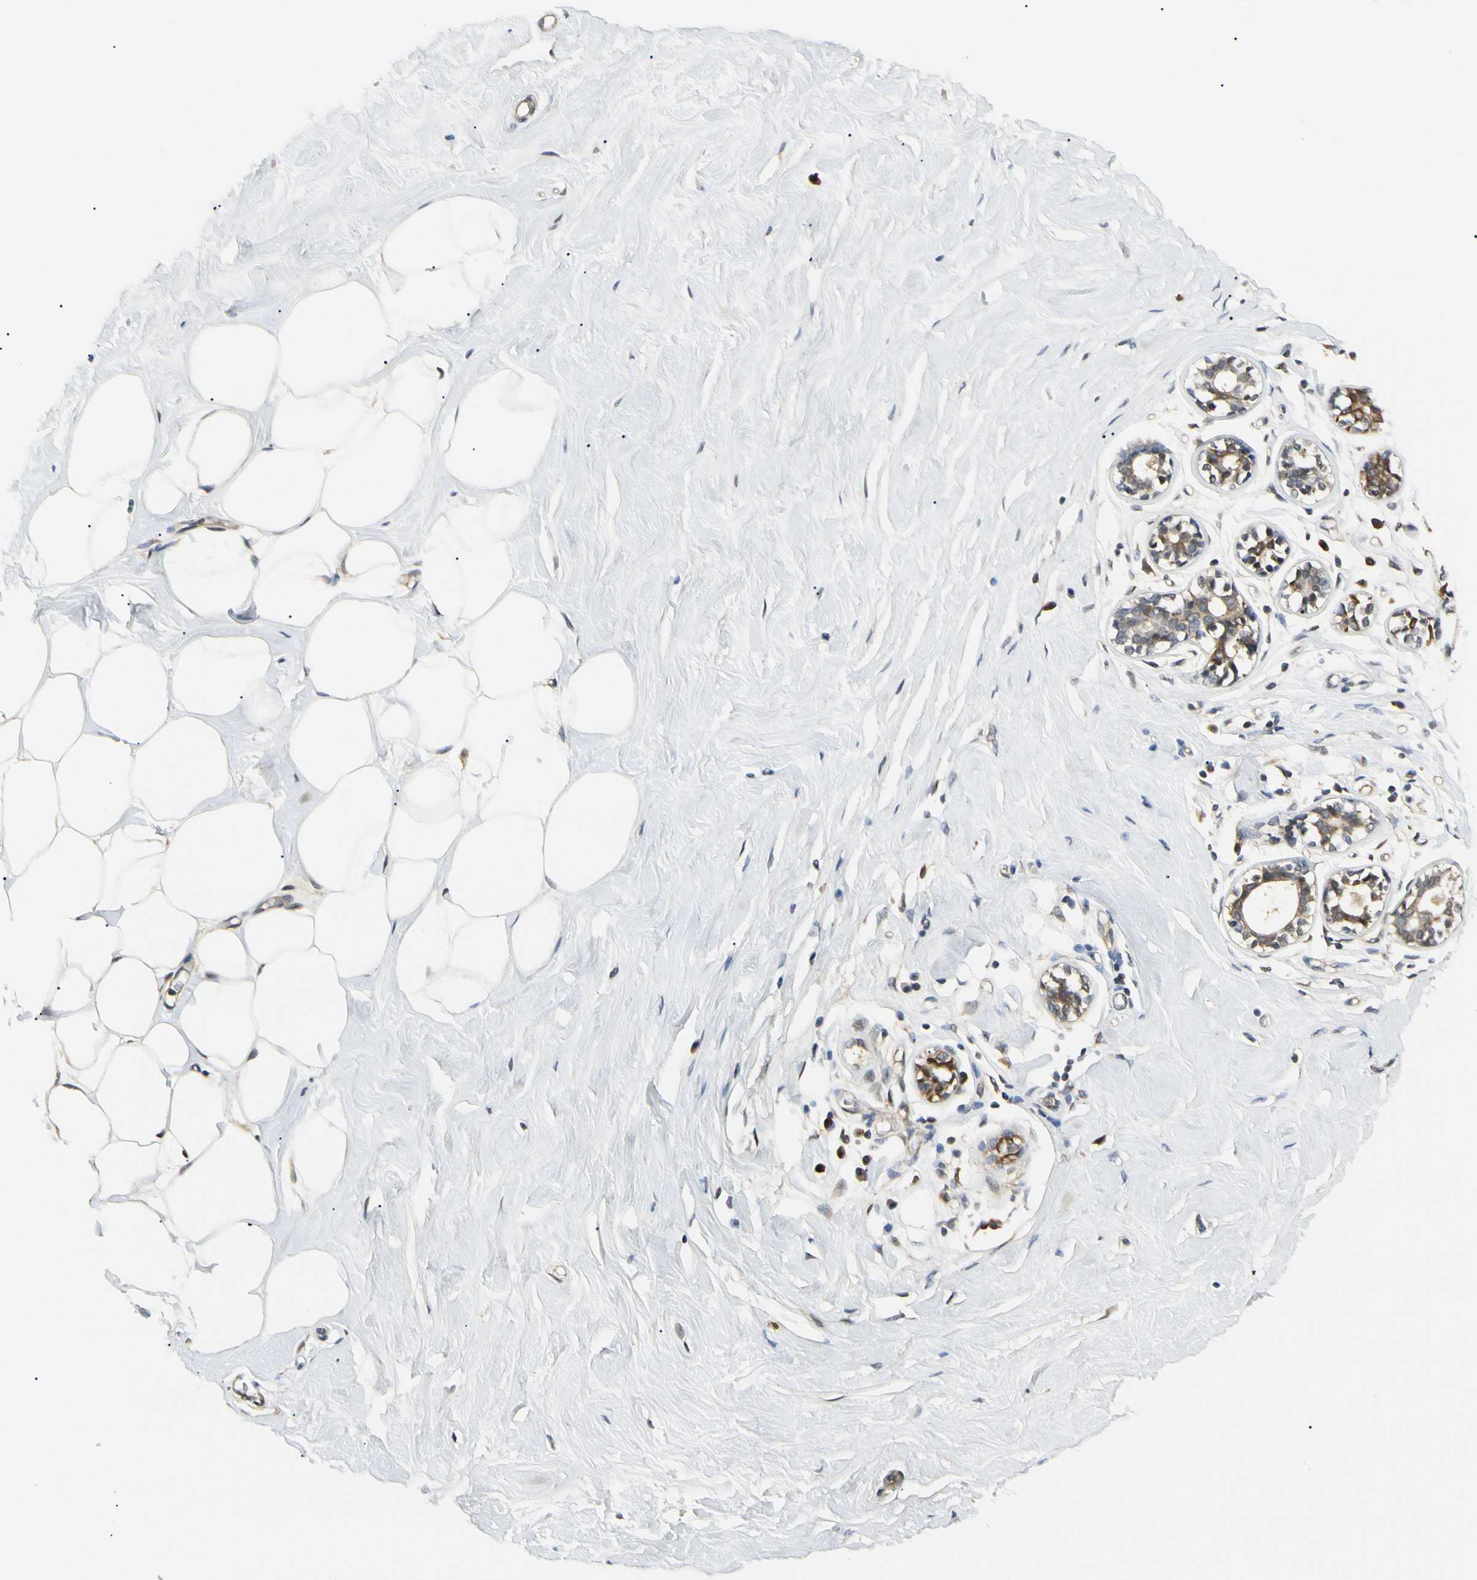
{"staining": {"intensity": "negative", "quantity": "none", "location": "none"}, "tissue": "adipose tissue", "cell_type": "Adipocytes", "image_type": "normal", "snomed": [{"axis": "morphology", "description": "Normal tissue, NOS"}, {"axis": "topography", "description": "Breast"}], "caption": "This is an immunohistochemistry (IHC) histopathology image of normal human adipose tissue. There is no positivity in adipocytes.", "gene": "NME1", "patient": {"sex": "female", "age": 44}}